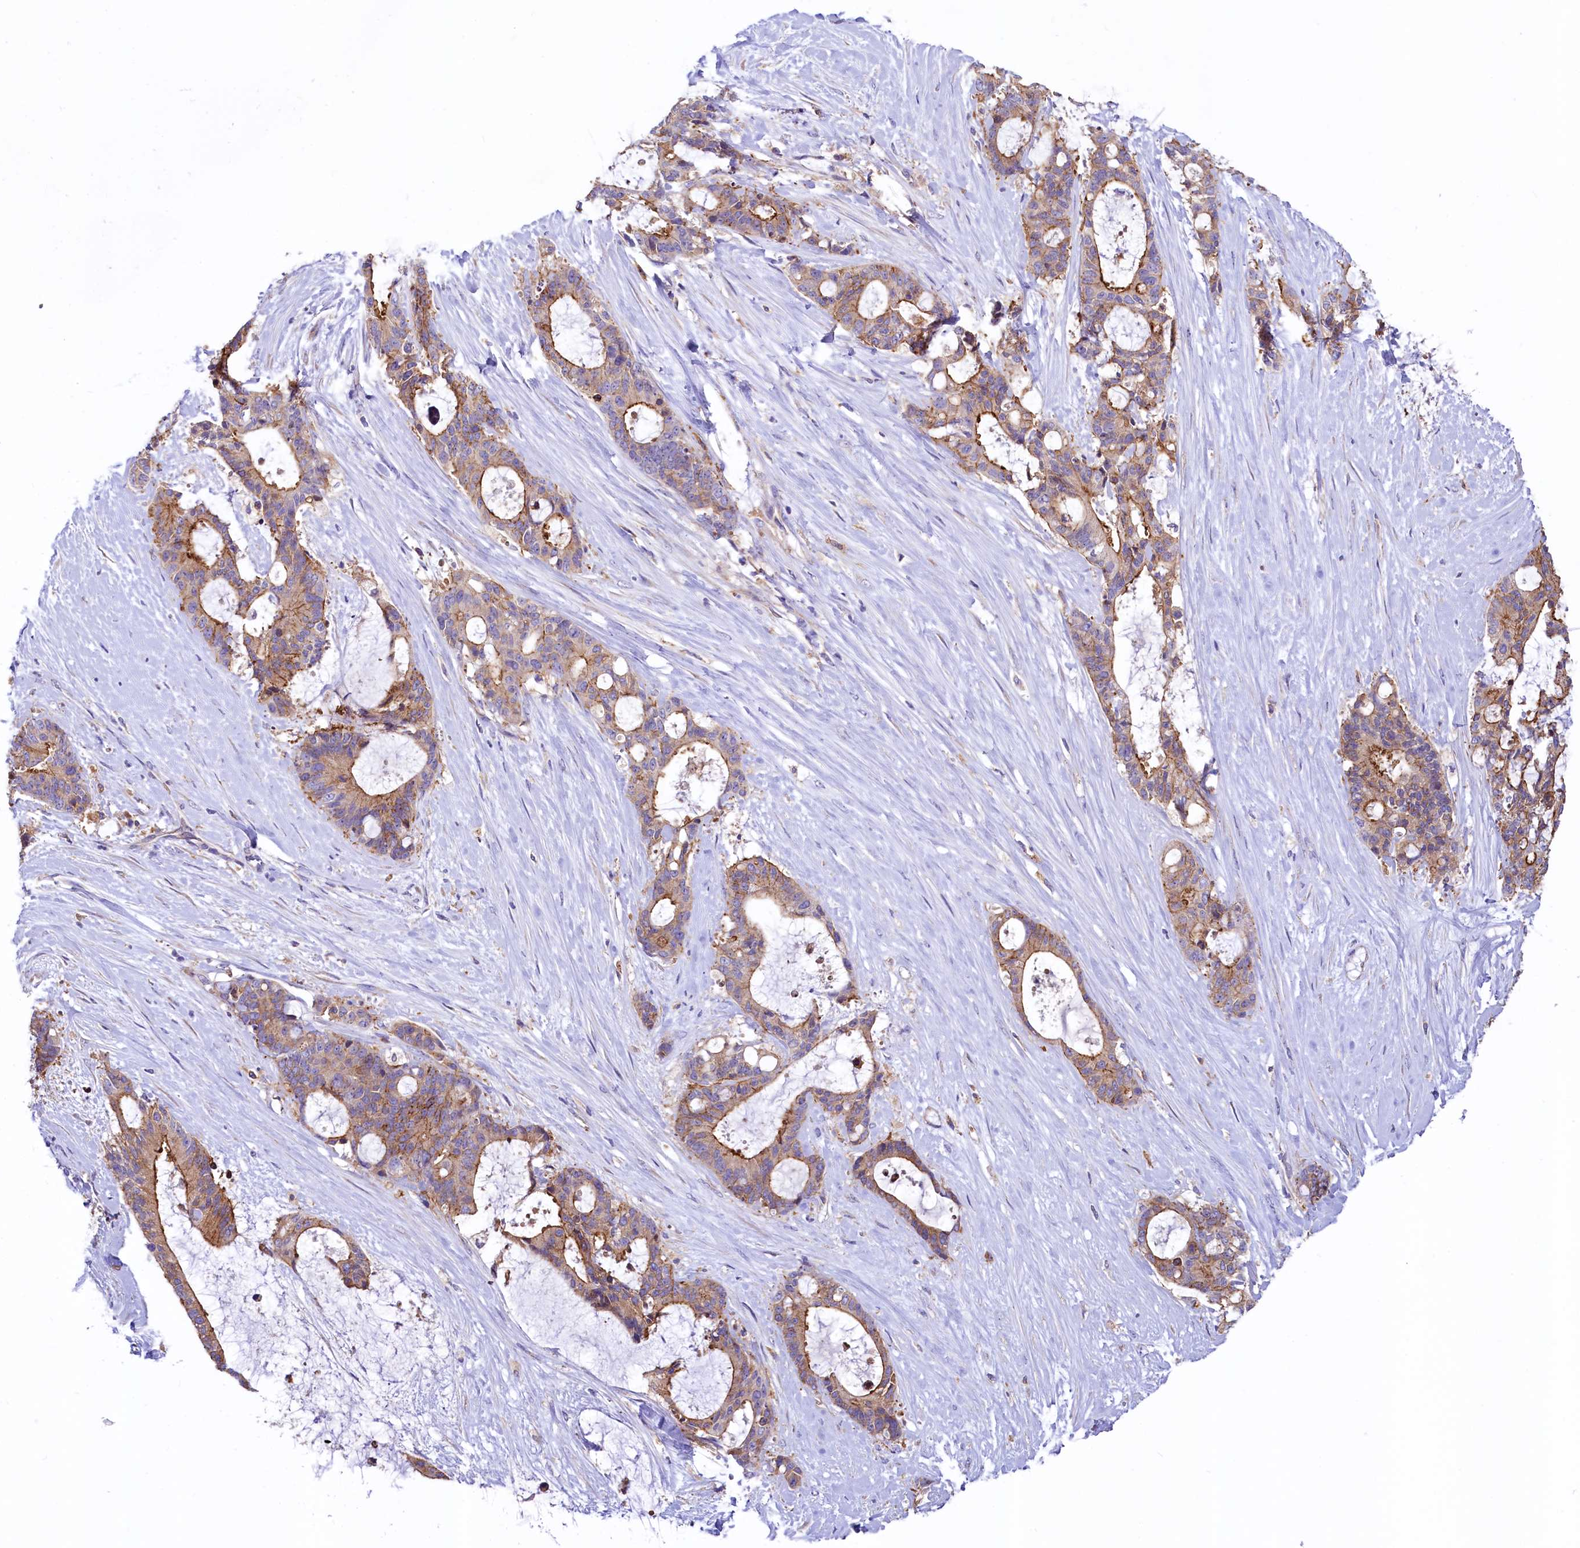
{"staining": {"intensity": "moderate", "quantity": "25%-75%", "location": "cytoplasmic/membranous"}, "tissue": "liver cancer", "cell_type": "Tumor cells", "image_type": "cancer", "snomed": [{"axis": "morphology", "description": "Normal tissue, NOS"}, {"axis": "morphology", "description": "Cholangiocarcinoma"}, {"axis": "topography", "description": "Liver"}, {"axis": "topography", "description": "Peripheral nerve tissue"}], "caption": "Immunohistochemical staining of human liver cancer (cholangiocarcinoma) displays moderate cytoplasmic/membranous protein staining in about 25%-75% of tumor cells.", "gene": "HPS6", "patient": {"sex": "female", "age": 73}}